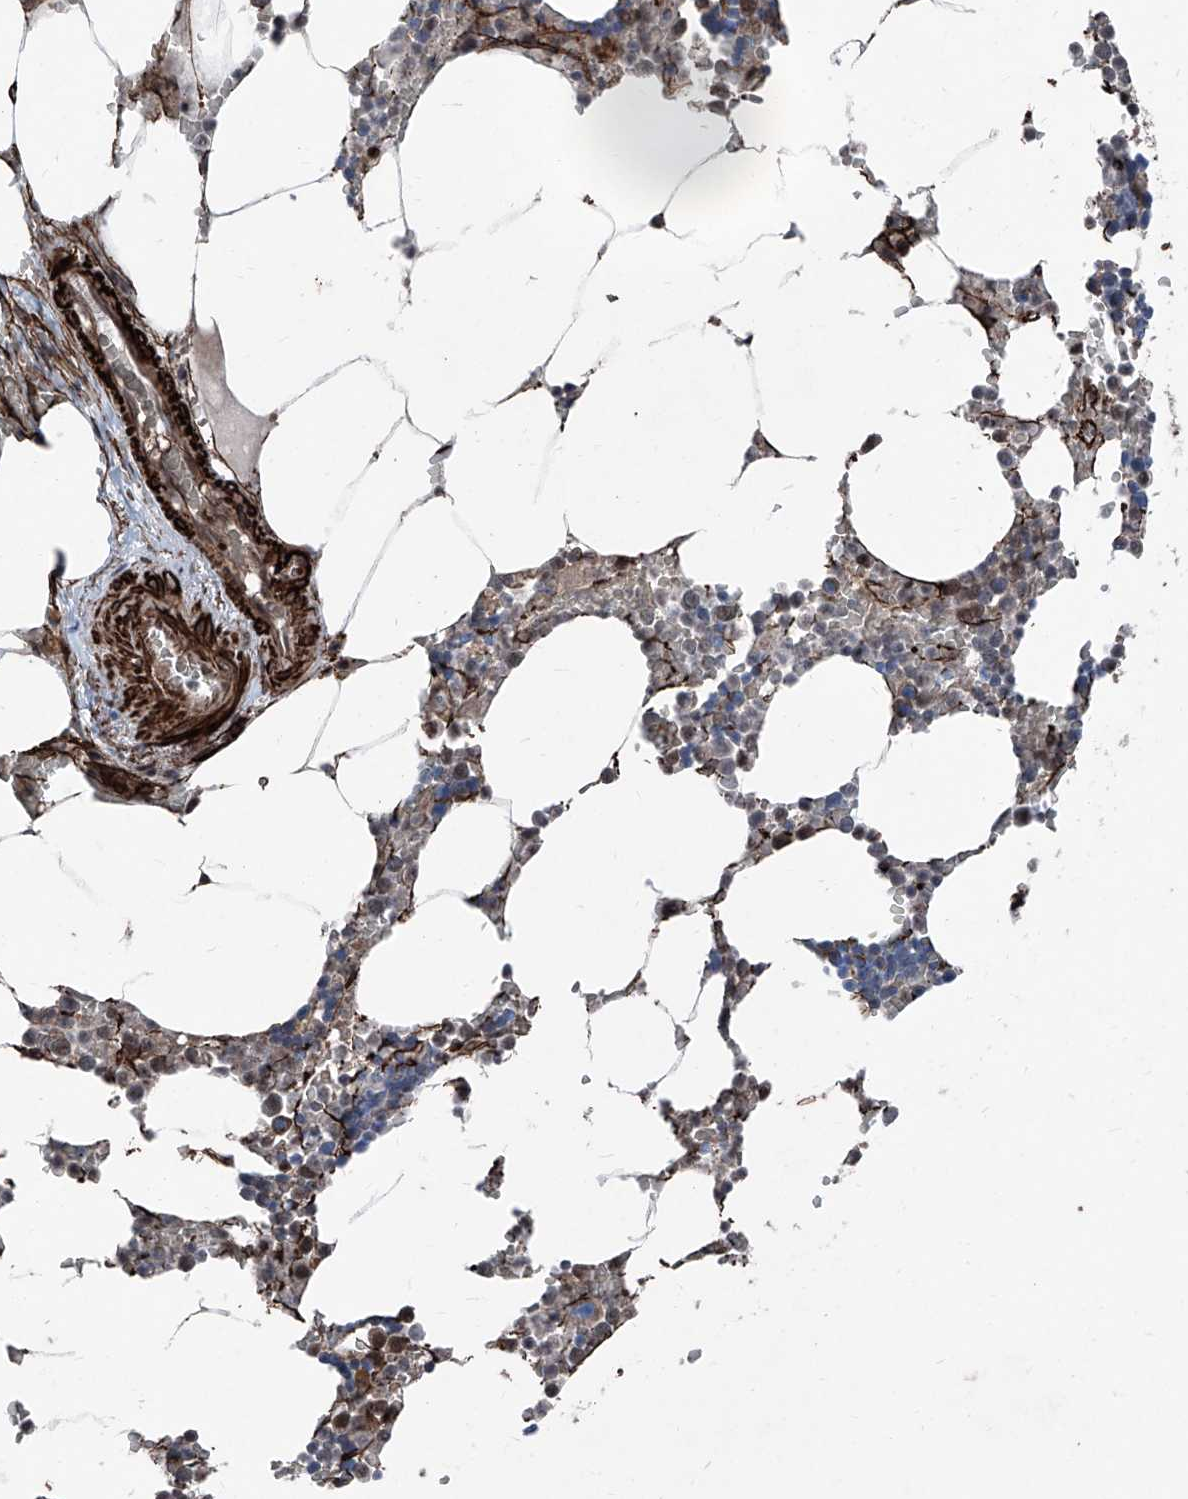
{"staining": {"intensity": "strong", "quantity": "<25%", "location": "cytoplasmic/membranous"}, "tissue": "bone marrow", "cell_type": "Hematopoietic cells", "image_type": "normal", "snomed": [{"axis": "morphology", "description": "Normal tissue, NOS"}, {"axis": "topography", "description": "Bone marrow"}], "caption": "This photomicrograph shows immunohistochemistry staining of normal bone marrow, with medium strong cytoplasmic/membranous positivity in about <25% of hematopoietic cells.", "gene": "COA7", "patient": {"sex": "male", "age": 70}}